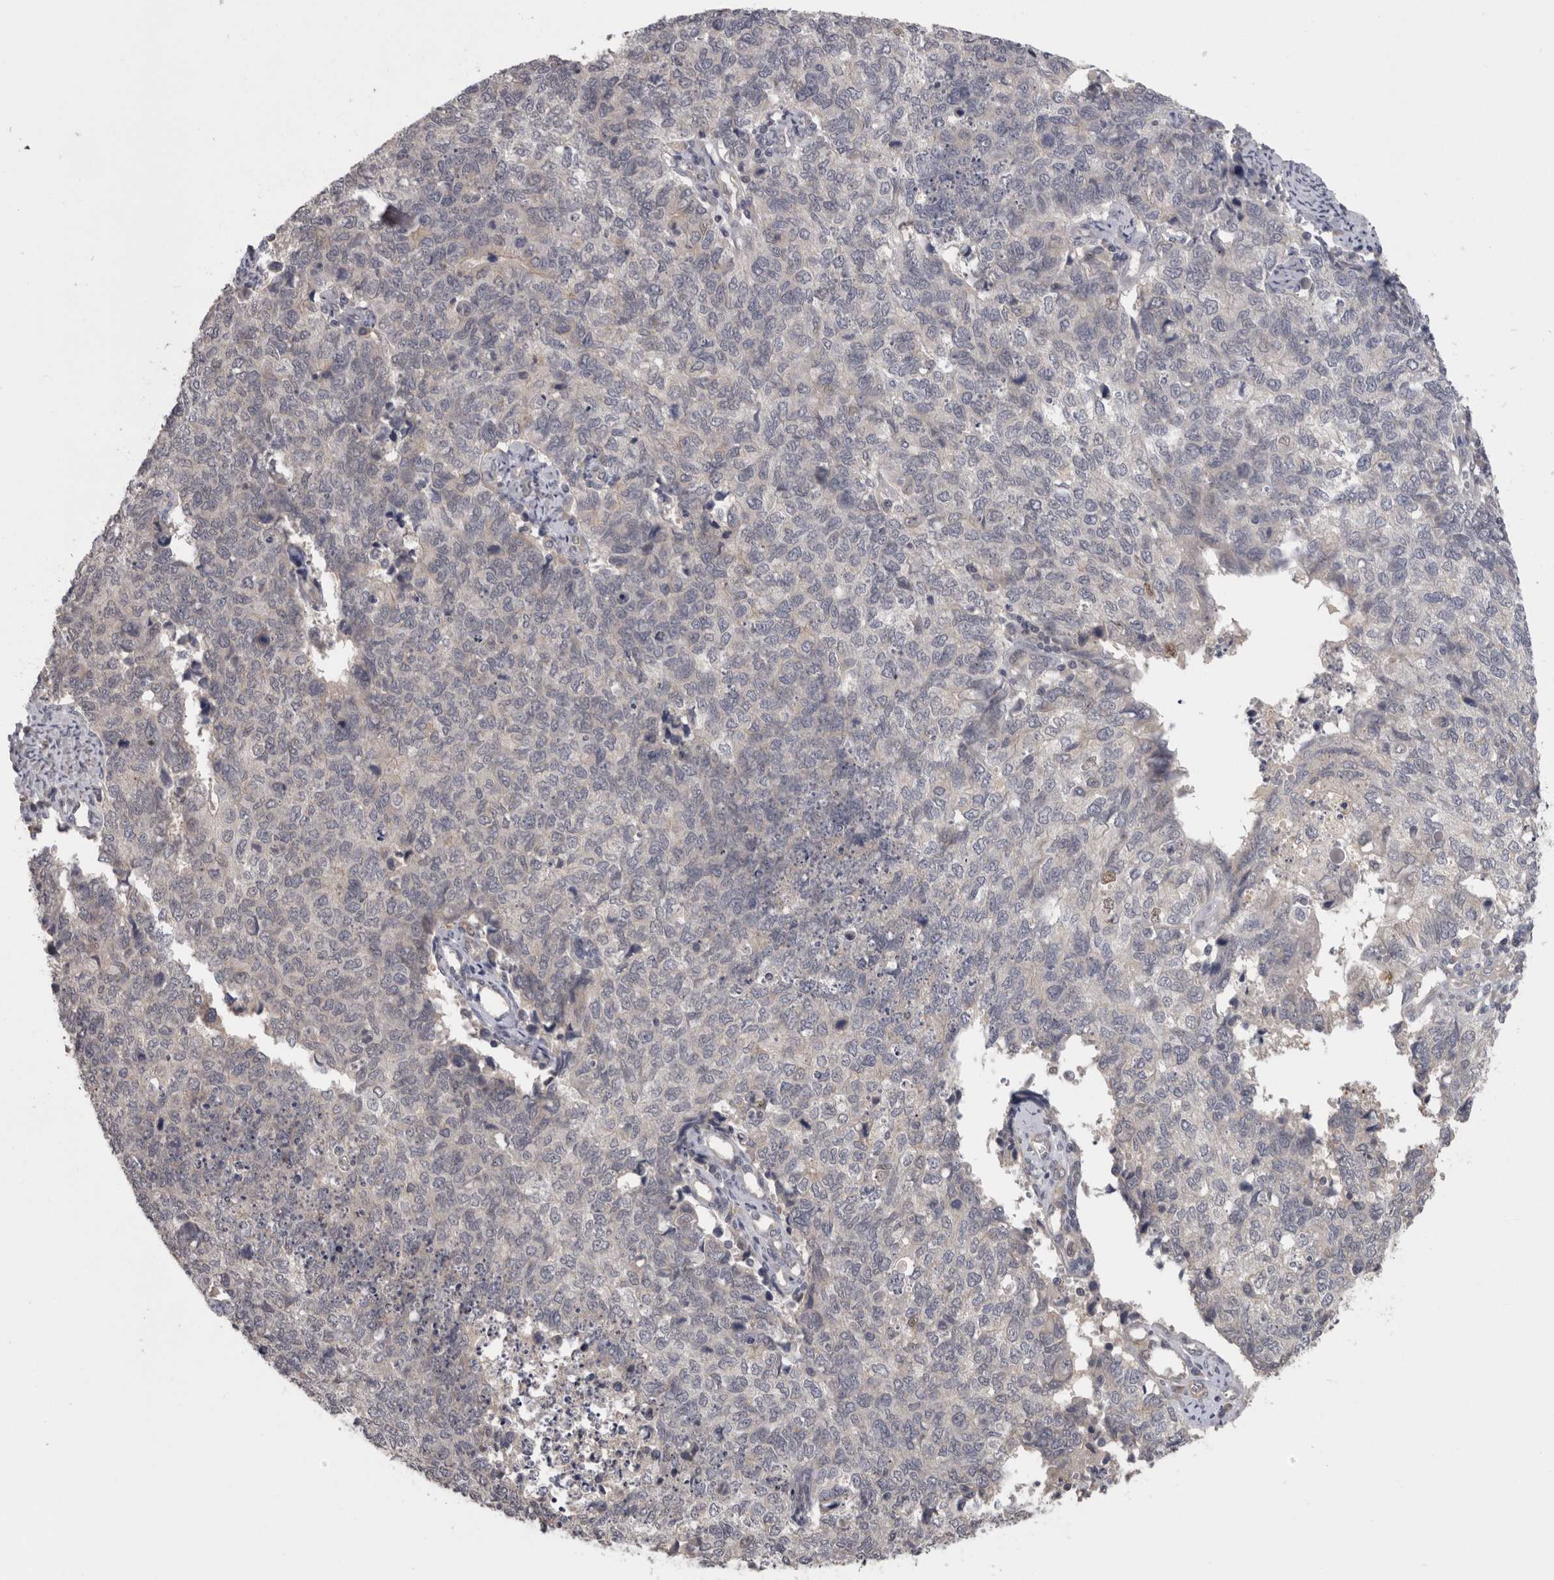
{"staining": {"intensity": "negative", "quantity": "none", "location": "none"}, "tissue": "cervical cancer", "cell_type": "Tumor cells", "image_type": "cancer", "snomed": [{"axis": "morphology", "description": "Squamous cell carcinoma, NOS"}, {"axis": "topography", "description": "Cervix"}], "caption": "A micrograph of squamous cell carcinoma (cervical) stained for a protein demonstrates no brown staining in tumor cells.", "gene": "RMDN1", "patient": {"sex": "female", "age": 63}}